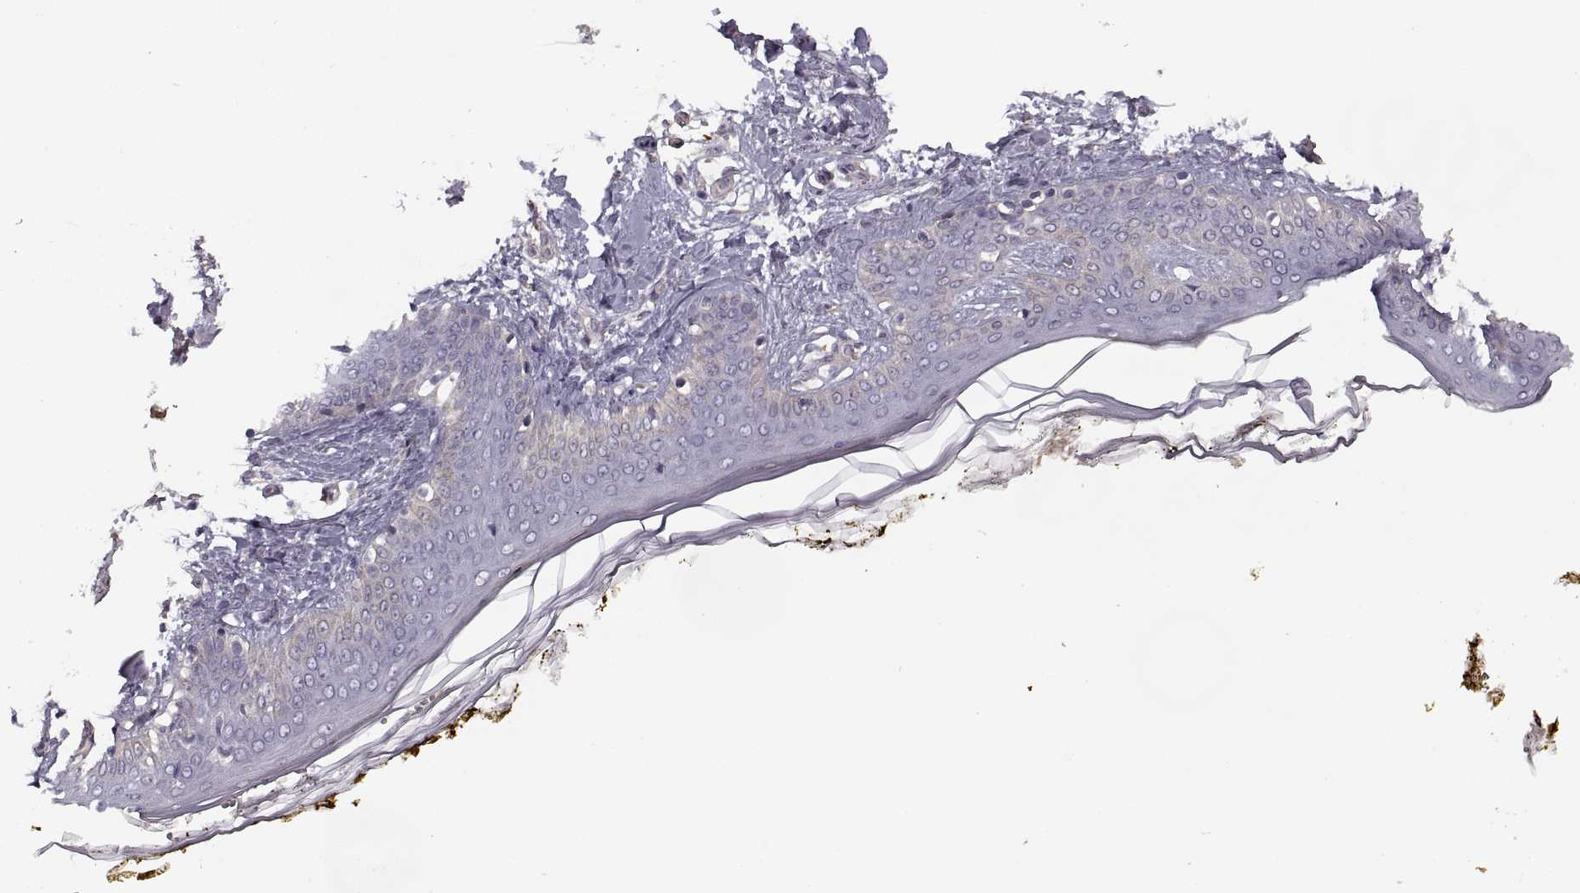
{"staining": {"intensity": "negative", "quantity": "none", "location": "none"}, "tissue": "skin", "cell_type": "Fibroblasts", "image_type": "normal", "snomed": [{"axis": "morphology", "description": "Normal tissue, NOS"}, {"axis": "topography", "description": "Skin"}], "caption": "Normal skin was stained to show a protein in brown. There is no significant expression in fibroblasts. (IHC, brightfield microscopy, high magnification).", "gene": "LAMB2", "patient": {"sex": "female", "age": 34}}